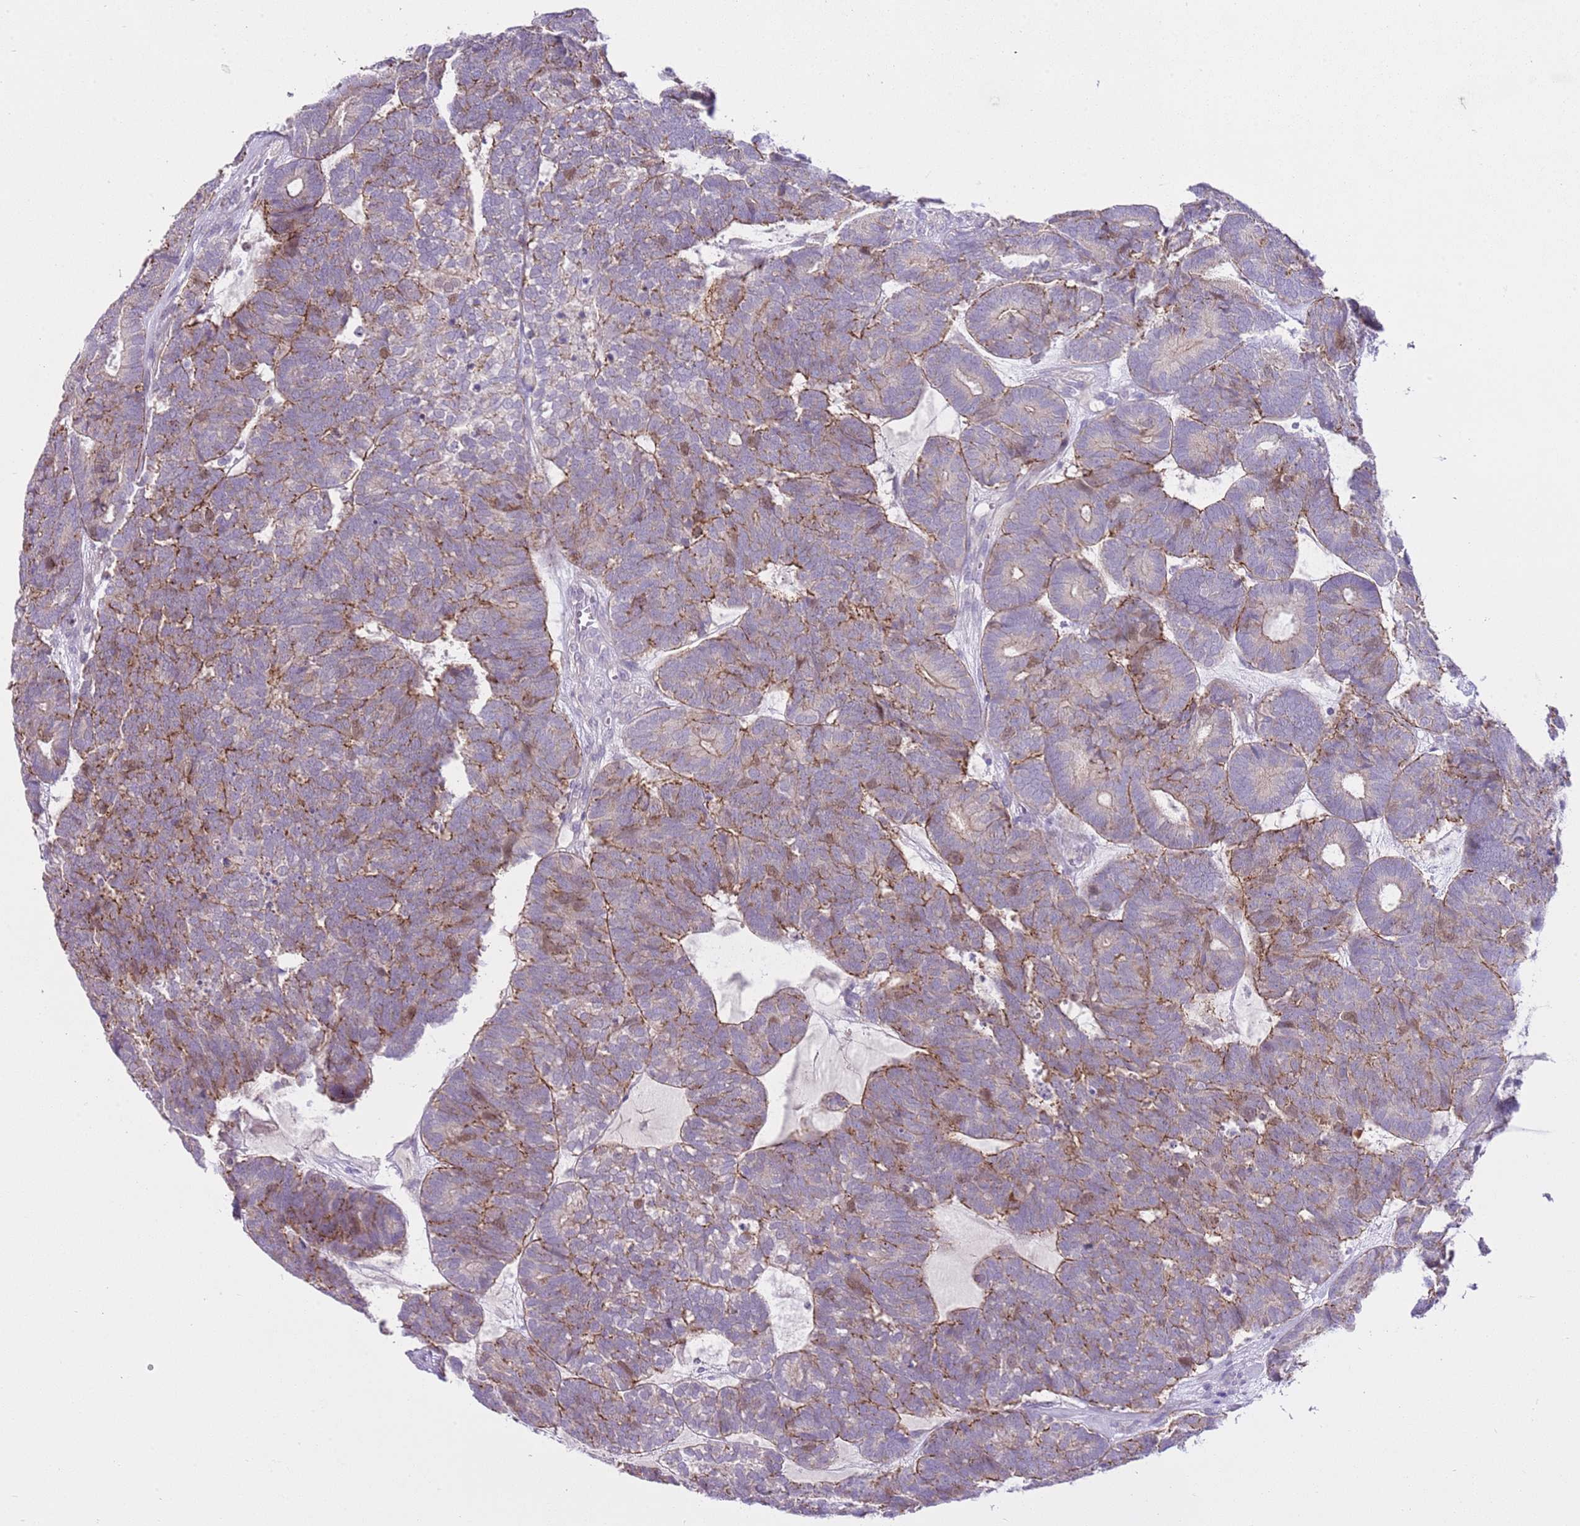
{"staining": {"intensity": "moderate", "quantity": ">75%", "location": "cytoplasmic/membranous"}, "tissue": "head and neck cancer", "cell_type": "Tumor cells", "image_type": "cancer", "snomed": [{"axis": "morphology", "description": "Adenocarcinoma, NOS"}, {"axis": "topography", "description": "Head-Neck"}], "caption": "Approximately >75% of tumor cells in human head and neck adenocarcinoma display moderate cytoplasmic/membranous protein positivity as visualized by brown immunohistochemical staining.", "gene": "FBRSL1", "patient": {"sex": "female", "age": 81}}